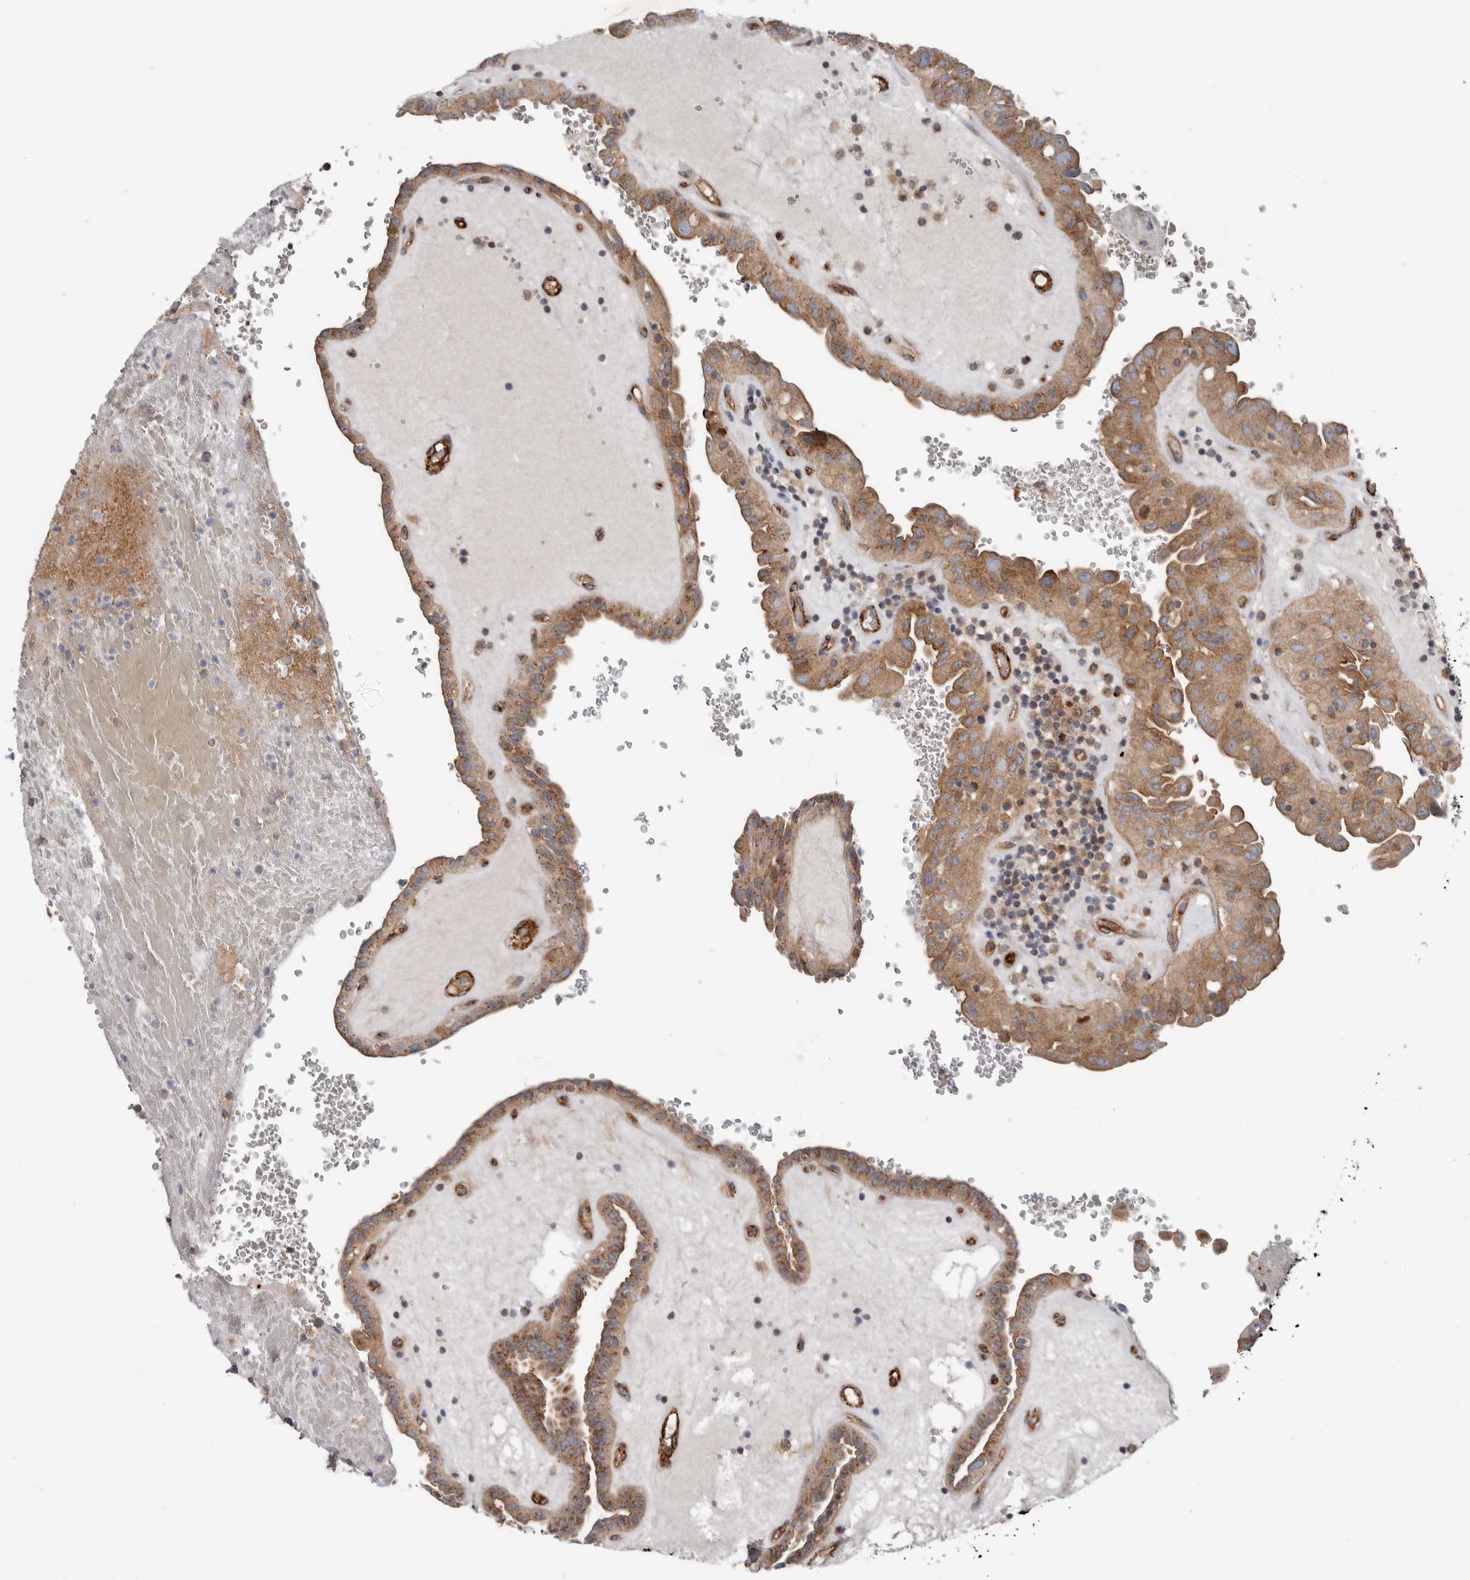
{"staining": {"intensity": "moderate", "quantity": ">75%", "location": "cytoplasmic/membranous"}, "tissue": "thyroid cancer", "cell_type": "Tumor cells", "image_type": "cancer", "snomed": [{"axis": "morphology", "description": "Papillary adenocarcinoma, NOS"}, {"axis": "topography", "description": "Thyroid gland"}], "caption": "Protein positivity by immunohistochemistry (IHC) reveals moderate cytoplasmic/membranous expression in about >75% of tumor cells in thyroid papillary adenocarcinoma.", "gene": "LUZP1", "patient": {"sex": "male", "age": 77}}